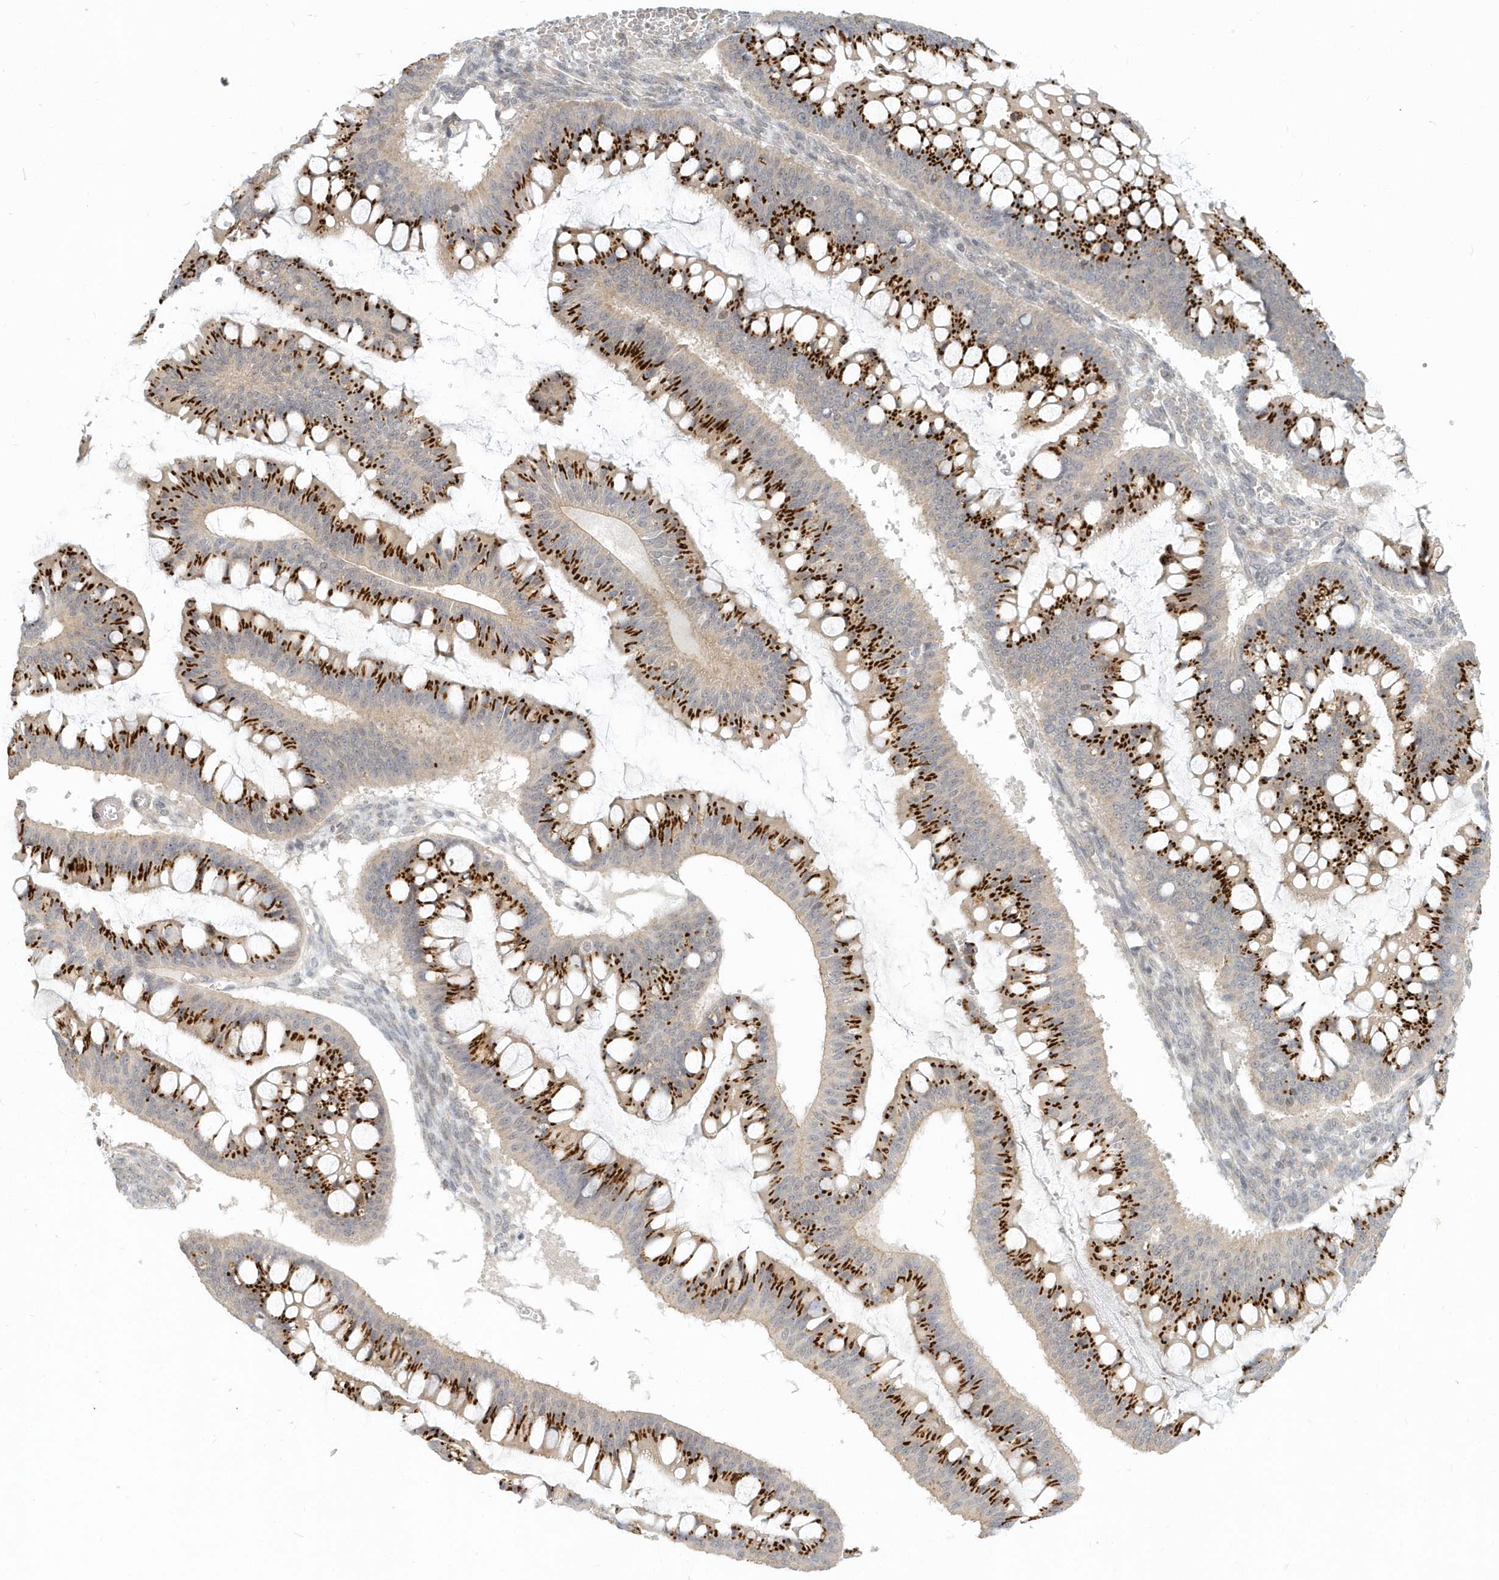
{"staining": {"intensity": "strong", "quantity": ">75%", "location": "cytoplasmic/membranous"}, "tissue": "ovarian cancer", "cell_type": "Tumor cells", "image_type": "cancer", "snomed": [{"axis": "morphology", "description": "Cystadenocarcinoma, mucinous, NOS"}, {"axis": "topography", "description": "Ovary"}], "caption": "Brown immunohistochemical staining in ovarian cancer displays strong cytoplasmic/membranous positivity in approximately >75% of tumor cells.", "gene": "NAPB", "patient": {"sex": "female", "age": 73}}